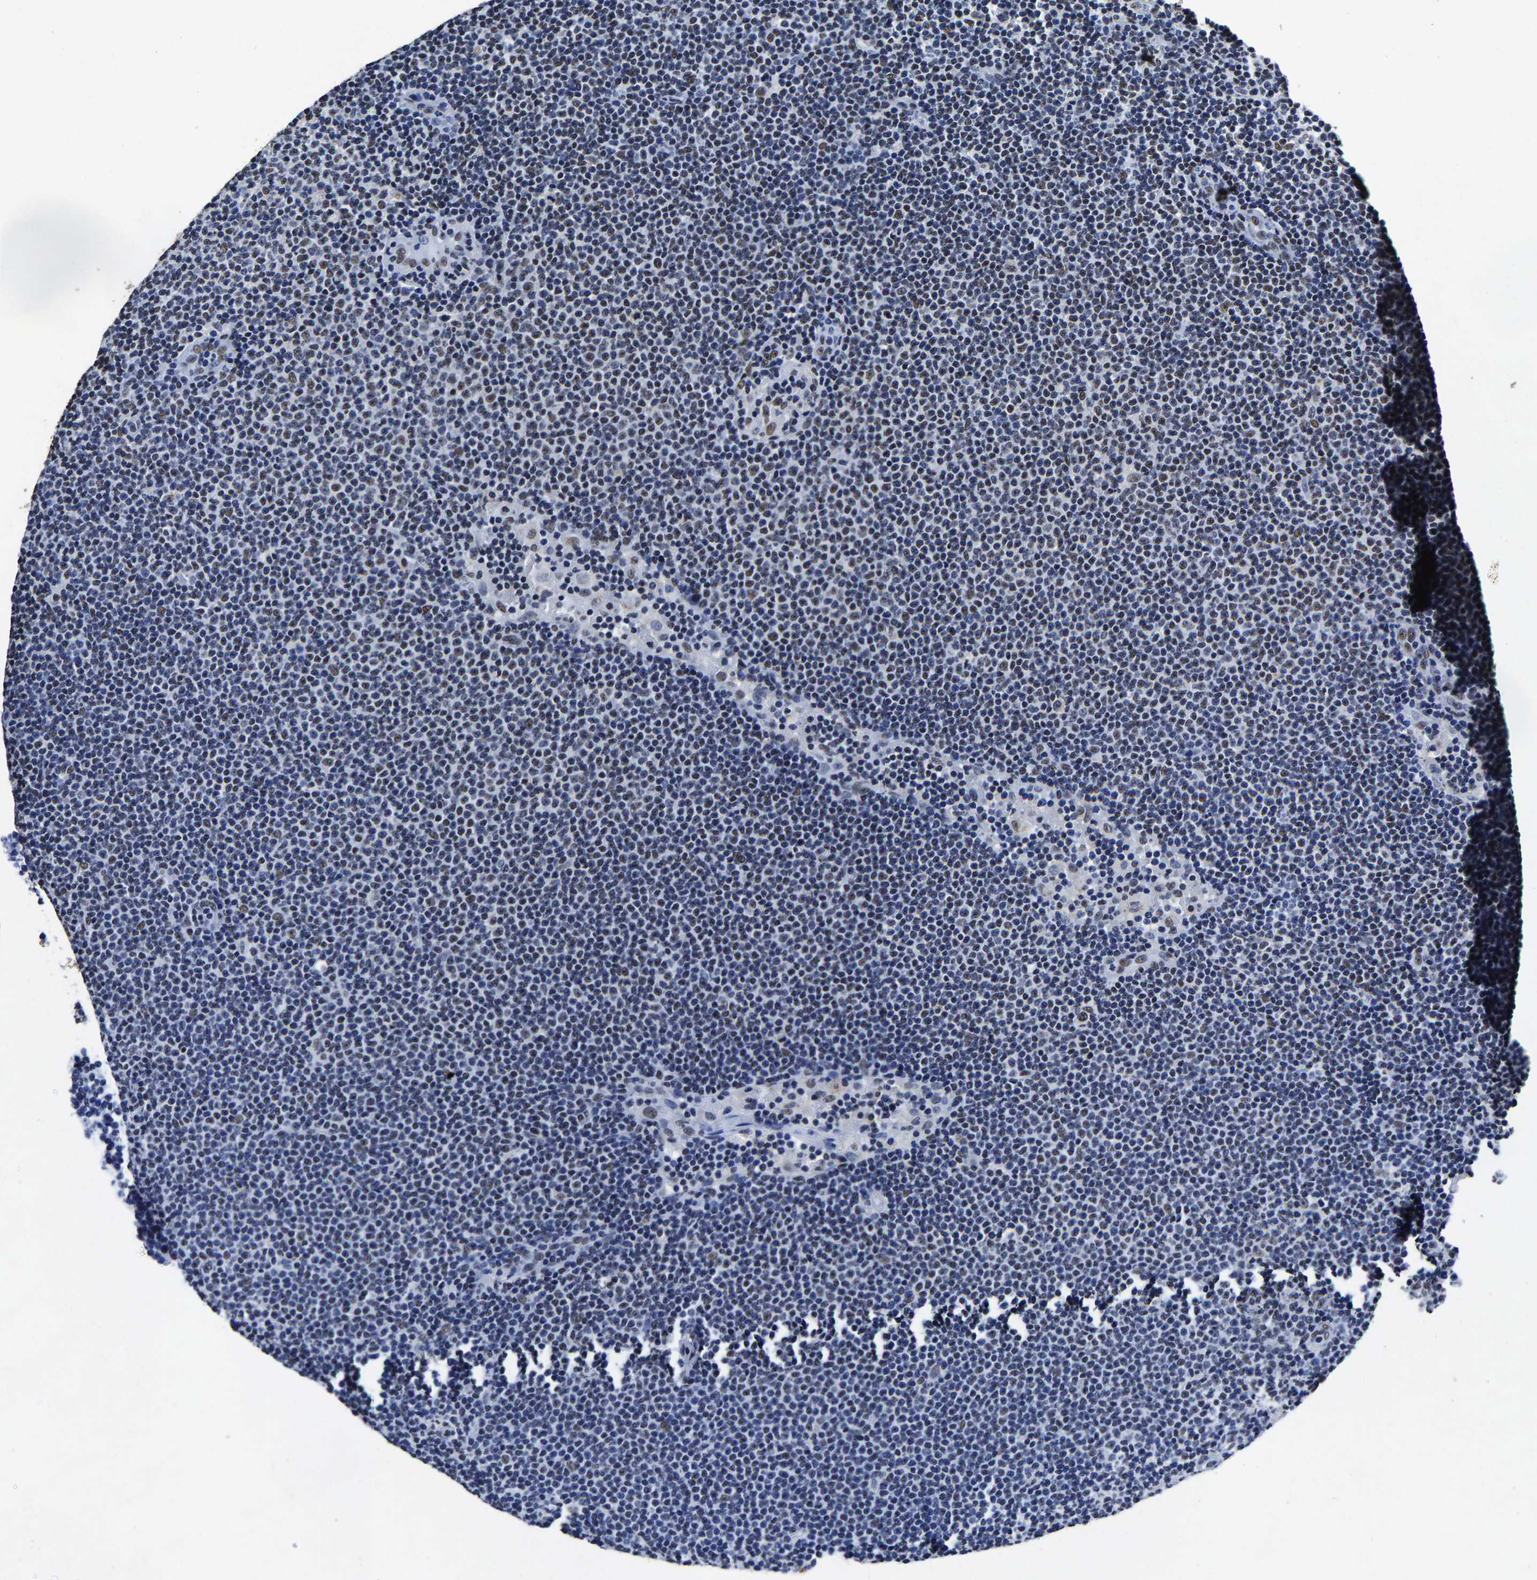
{"staining": {"intensity": "moderate", "quantity": "25%-75%", "location": "nuclear"}, "tissue": "lymphoma", "cell_type": "Tumor cells", "image_type": "cancer", "snomed": [{"axis": "morphology", "description": "Malignant lymphoma, non-Hodgkin's type, Low grade"}, {"axis": "topography", "description": "Lymph node"}], "caption": "A brown stain labels moderate nuclear staining of a protein in lymphoma tumor cells.", "gene": "RBM45", "patient": {"sex": "female", "age": 53}}